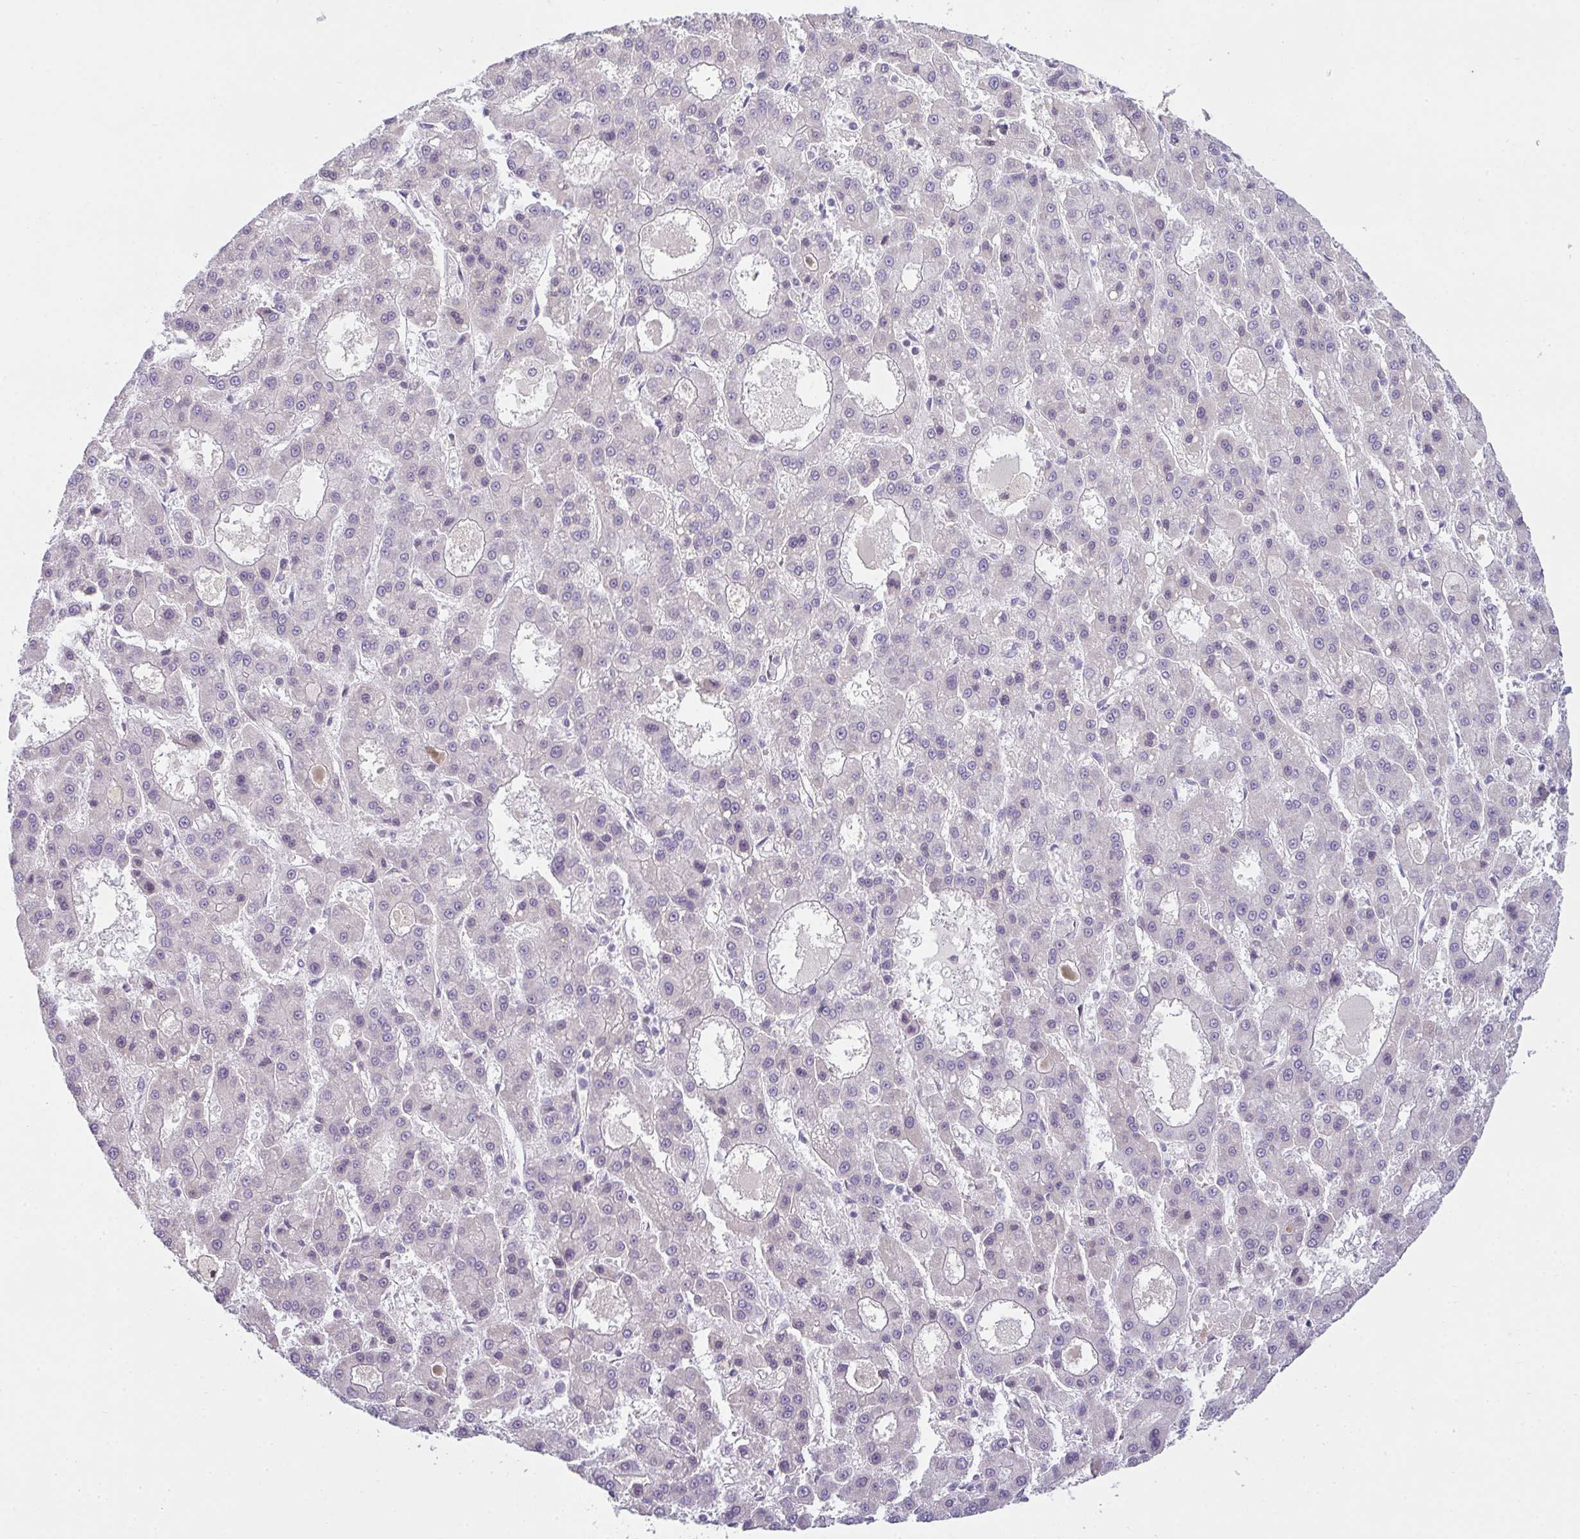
{"staining": {"intensity": "negative", "quantity": "none", "location": "none"}, "tissue": "liver cancer", "cell_type": "Tumor cells", "image_type": "cancer", "snomed": [{"axis": "morphology", "description": "Carcinoma, Hepatocellular, NOS"}, {"axis": "topography", "description": "Liver"}], "caption": "IHC photomicrograph of liver cancer stained for a protein (brown), which exhibits no expression in tumor cells.", "gene": "COX7B", "patient": {"sex": "male", "age": 70}}